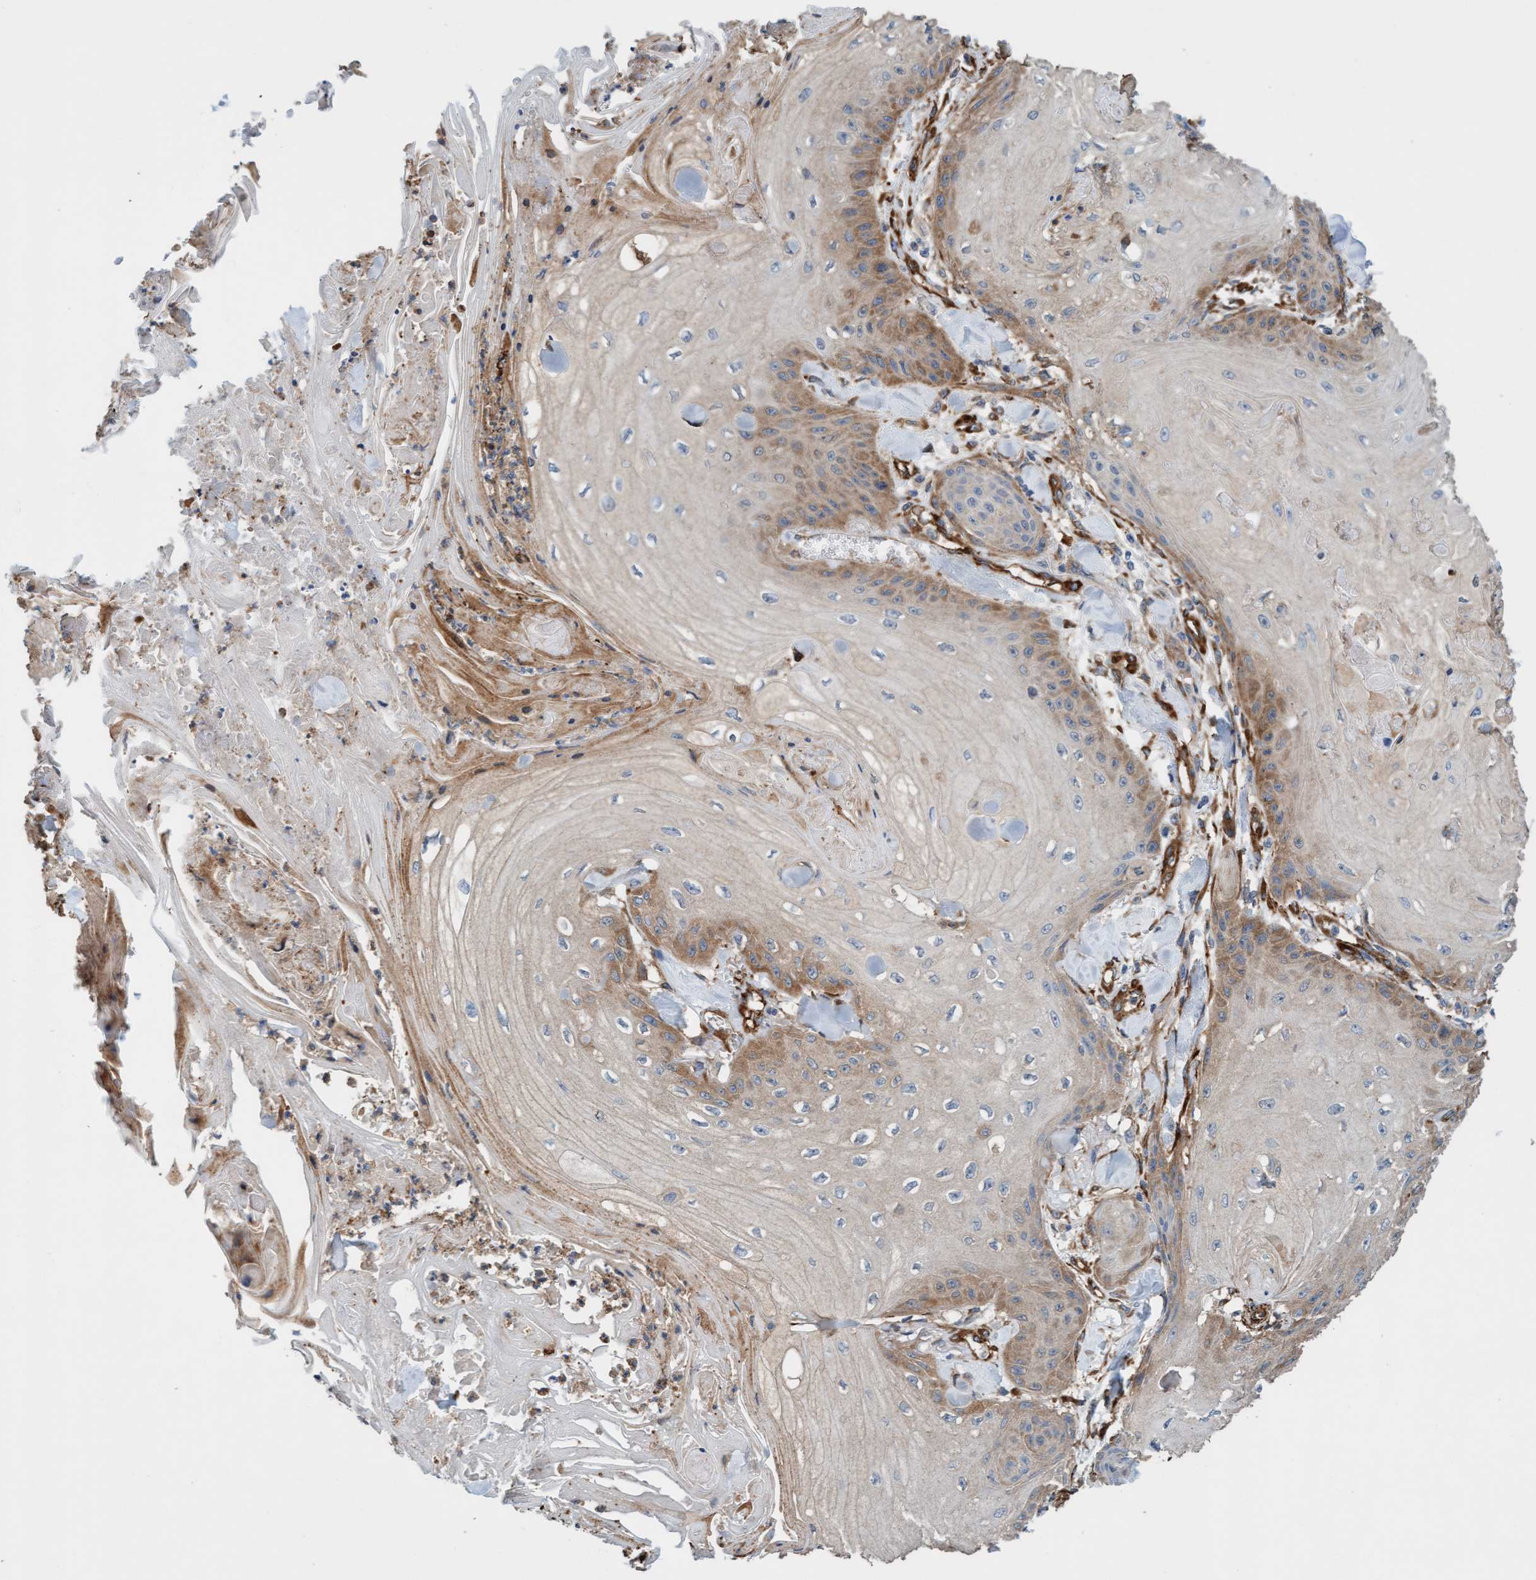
{"staining": {"intensity": "moderate", "quantity": "25%-75%", "location": "cytoplasmic/membranous"}, "tissue": "skin cancer", "cell_type": "Tumor cells", "image_type": "cancer", "snomed": [{"axis": "morphology", "description": "Squamous cell carcinoma, NOS"}, {"axis": "topography", "description": "Skin"}], "caption": "Brown immunohistochemical staining in squamous cell carcinoma (skin) reveals moderate cytoplasmic/membranous expression in about 25%-75% of tumor cells.", "gene": "FMNL3", "patient": {"sex": "male", "age": 74}}